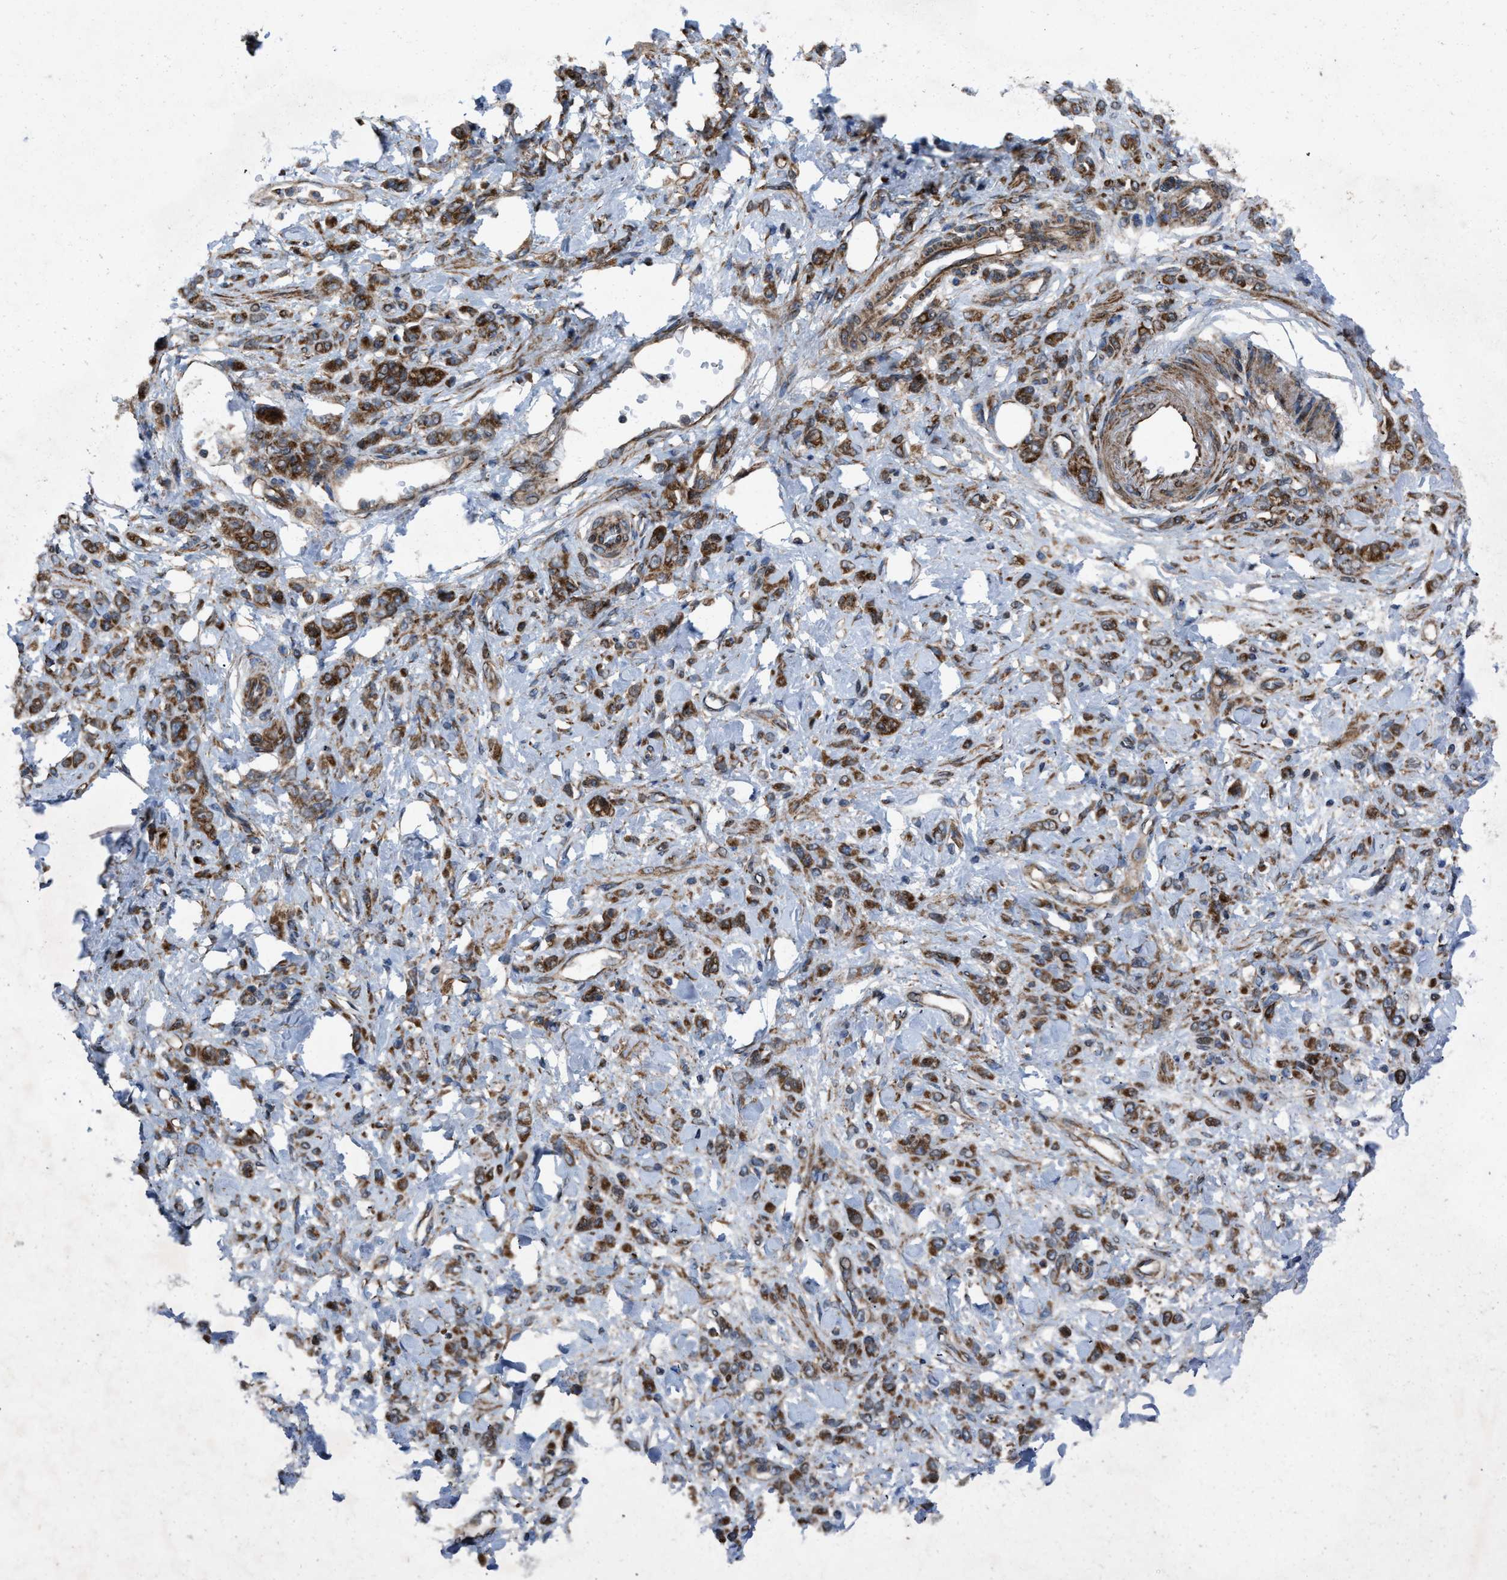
{"staining": {"intensity": "strong", "quantity": ">75%", "location": "cytoplasmic/membranous"}, "tissue": "stomach cancer", "cell_type": "Tumor cells", "image_type": "cancer", "snomed": [{"axis": "morphology", "description": "Normal tissue, NOS"}, {"axis": "morphology", "description": "Adenocarcinoma, NOS"}, {"axis": "topography", "description": "Stomach"}], "caption": "Protein staining of adenocarcinoma (stomach) tissue demonstrates strong cytoplasmic/membranous expression in approximately >75% of tumor cells.", "gene": "PER3", "patient": {"sex": "male", "age": 82}}